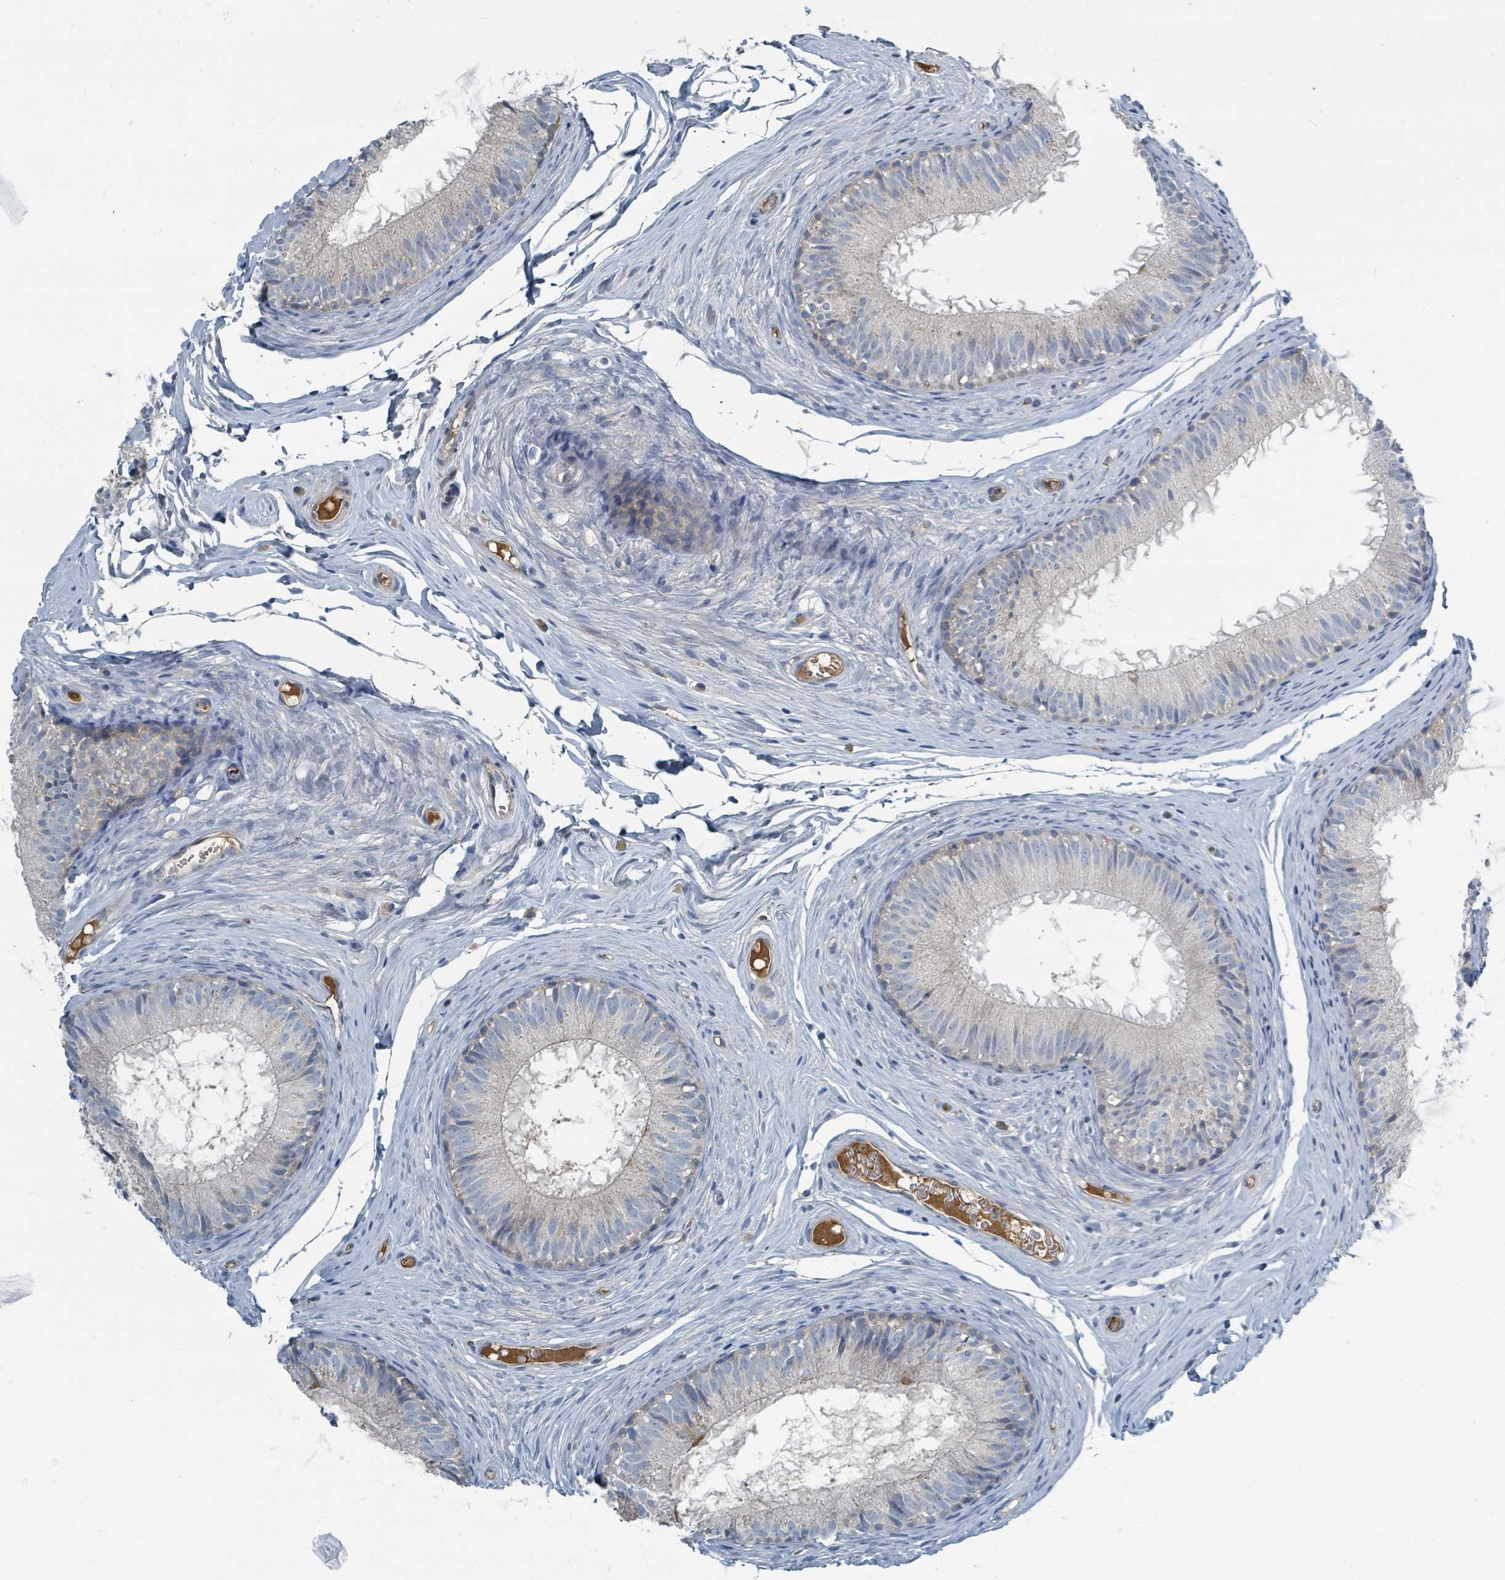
{"staining": {"intensity": "negative", "quantity": "none", "location": "none"}, "tissue": "epididymis", "cell_type": "Glandular cells", "image_type": "normal", "snomed": [{"axis": "morphology", "description": "Normal tissue, NOS"}, {"axis": "topography", "description": "Epididymis"}], "caption": "This is an immunohistochemistry (IHC) histopathology image of benign human epididymis. There is no positivity in glandular cells.", "gene": "SLC25A23", "patient": {"sex": "male", "age": 25}}